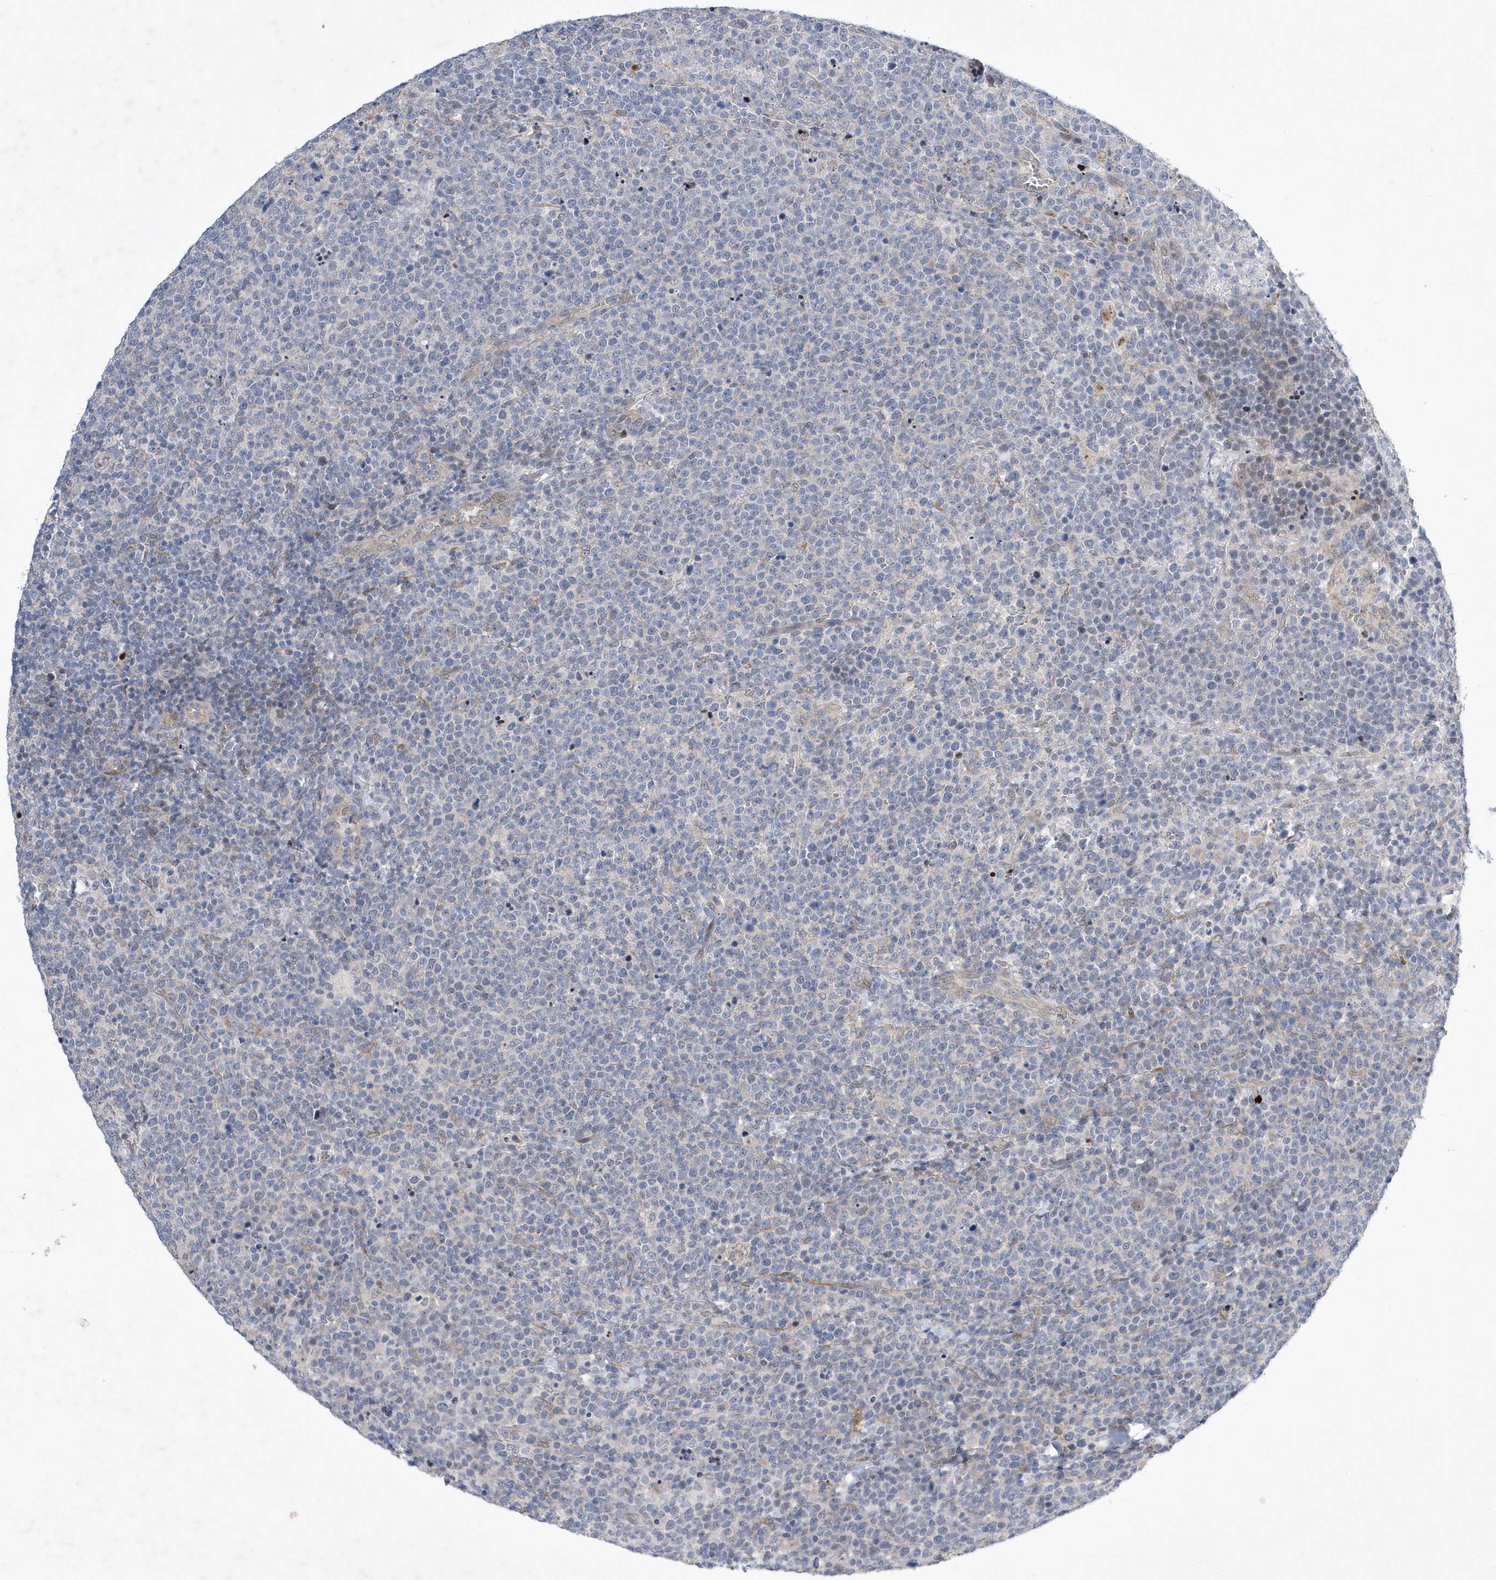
{"staining": {"intensity": "negative", "quantity": "none", "location": "none"}, "tissue": "lymphoma", "cell_type": "Tumor cells", "image_type": "cancer", "snomed": [{"axis": "morphology", "description": "Malignant lymphoma, non-Hodgkin's type, High grade"}, {"axis": "topography", "description": "Lymph node"}], "caption": "DAB immunohistochemical staining of high-grade malignant lymphoma, non-Hodgkin's type shows no significant expression in tumor cells.", "gene": "ZNF875", "patient": {"sex": "male", "age": 61}}